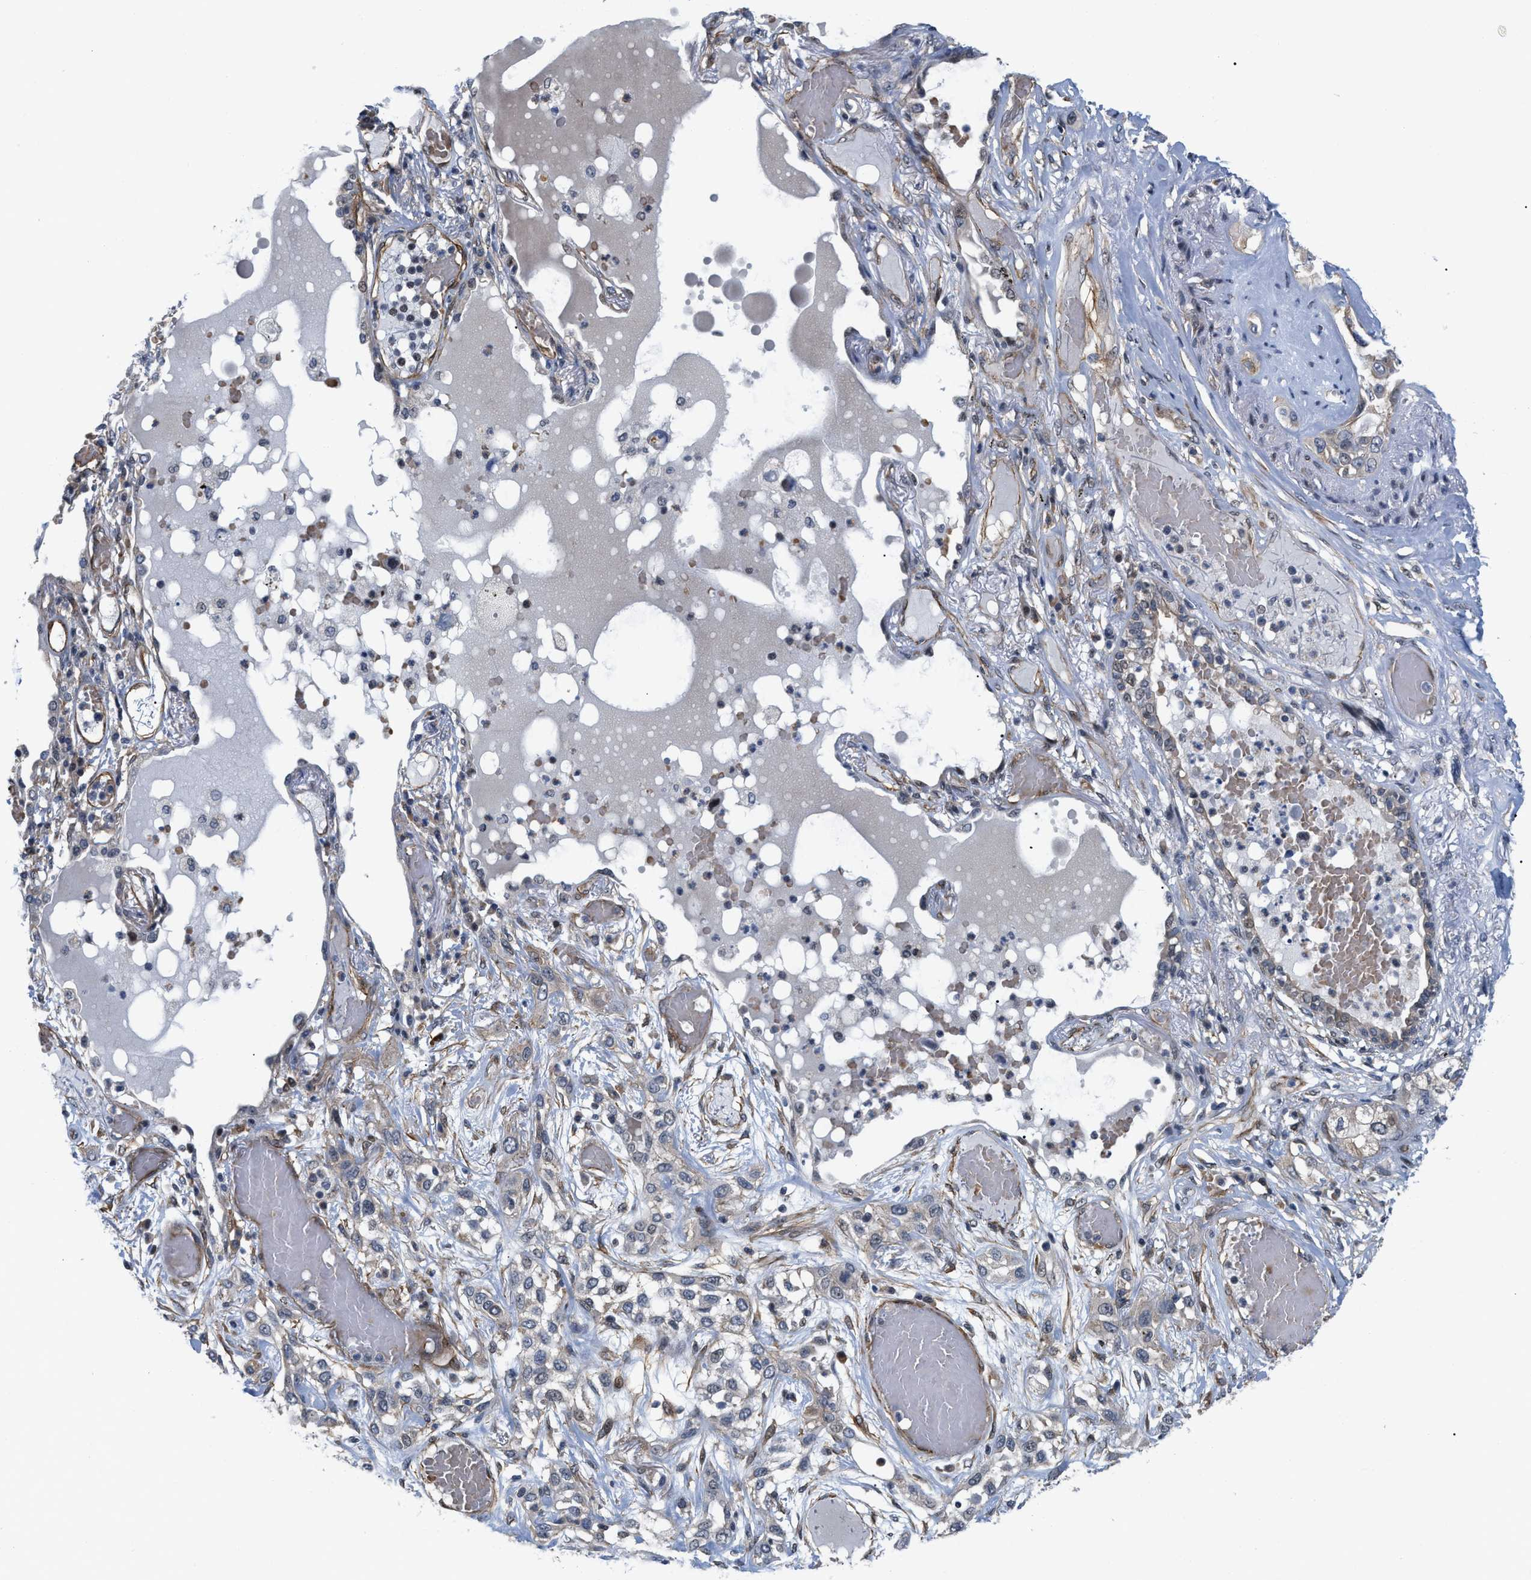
{"staining": {"intensity": "weak", "quantity": "<25%", "location": "nuclear"}, "tissue": "lung cancer", "cell_type": "Tumor cells", "image_type": "cancer", "snomed": [{"axis": "morphology", "description": "Squamous cell carcinoma, NOS"}, {"axis": "topography", "description": "Lung"}], "caption": "The histopathology image exhibits no significant positivity in tumor cells of squamous cell carcinoma (lung). (Immunohistochemistry, brightfield microscopy, high magnification).", "gene": "GPRASP2", "patient": {"sex": "male", "age": 71}}